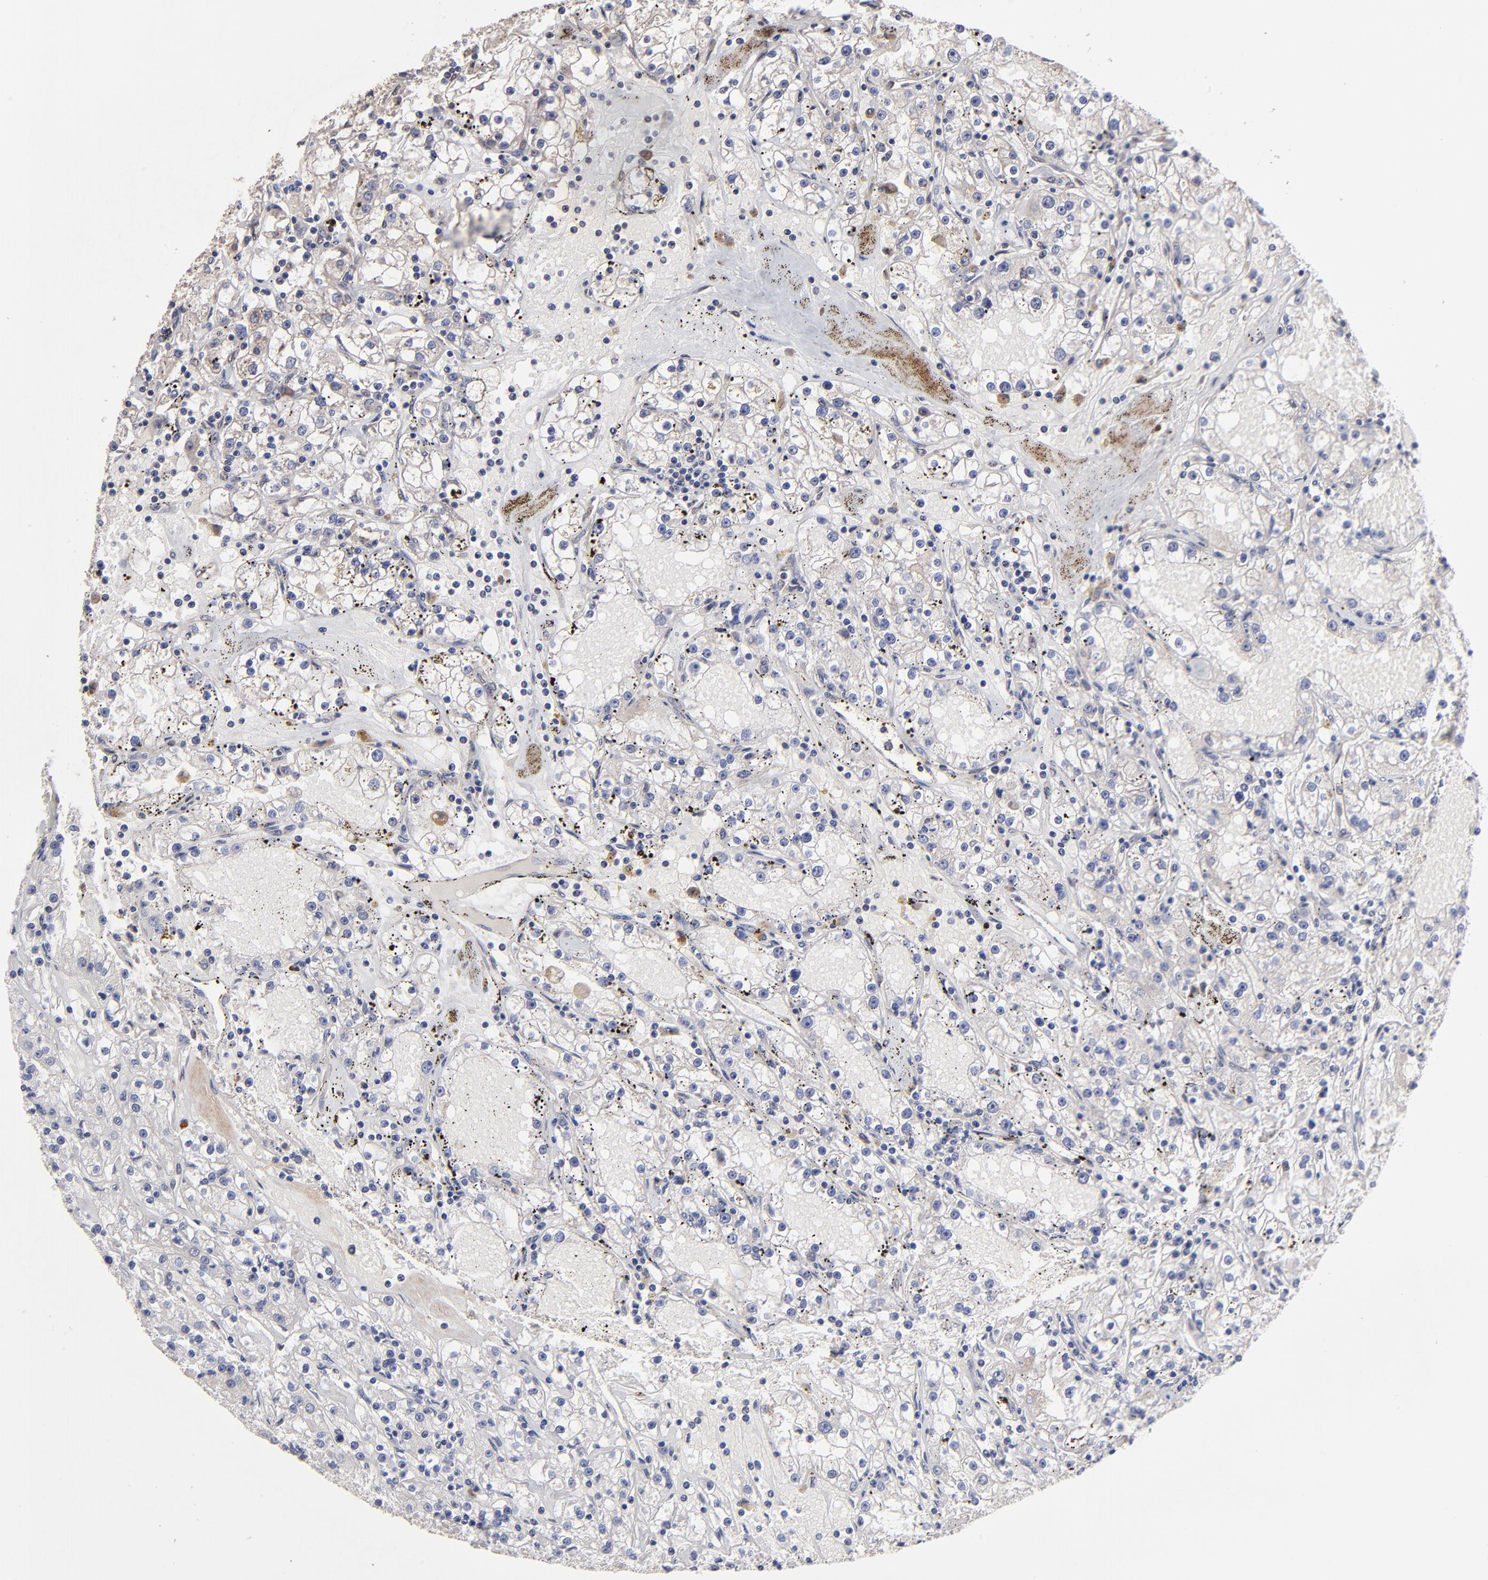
{"staining": {"intensity": "weak", "quantity": "25%-75%", "location": "cytoplasmic/membranous"}, "tissue": "renal cancer", "cell_type": "Tumor cells", "image_type": "cancer", "snomed": [{"axis": "morphology", "description": "Adenocarcinoma, NOS"}, {"axis": "topography", "description": "Kidney"}], "caption": "DAB immunohistochemical staining of renal cancer exhibits weak cytoplasmic/membranous protein staining in approximately 25%-75% of tumor cells.", "gene": "CHL1", "patient": {"sex": "male", "age": 56}}